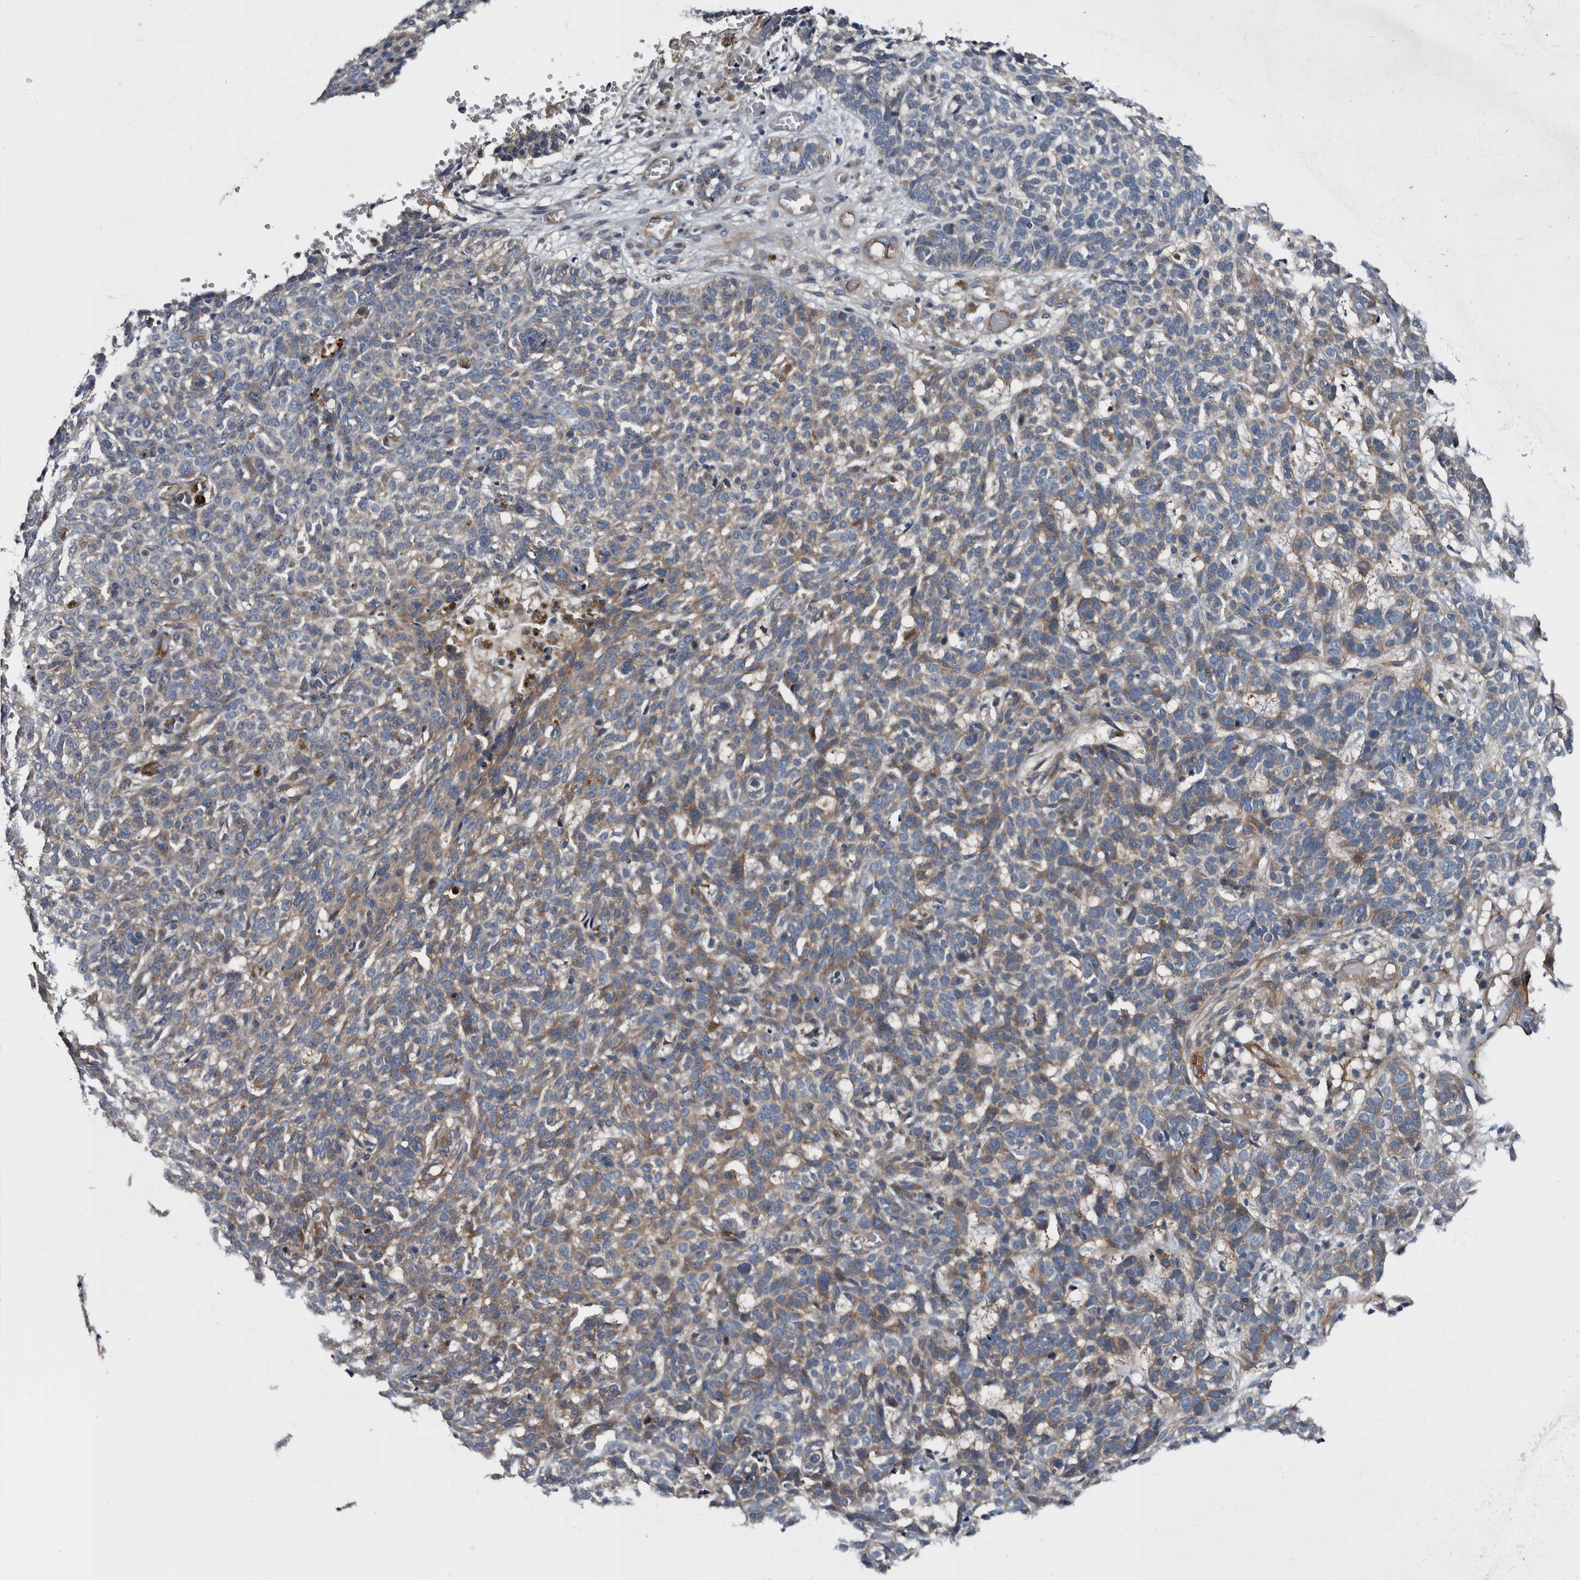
{"staining": {"intensity": "moderate", "quantity": "25%-75%", "location": "cytoplasmic/membranous"}, "tissue": "skin cancer", "cell_type": "Tumor cells", "image_type": "cancer", "snomed": [{"axis": "morphology", "description": "Basal cell carcinoma"}, {"axis": "topography", "description": "Skin"}], "caption": "Moderate cytoplasmic/membranous positivity for a protein is appreciated in about 25%-75% of tumor cells of skin basal cell carcinoma using immunohistochemistry.", "gene": "TSPAN17", "patient": {"sex": "male", "age": 85}}